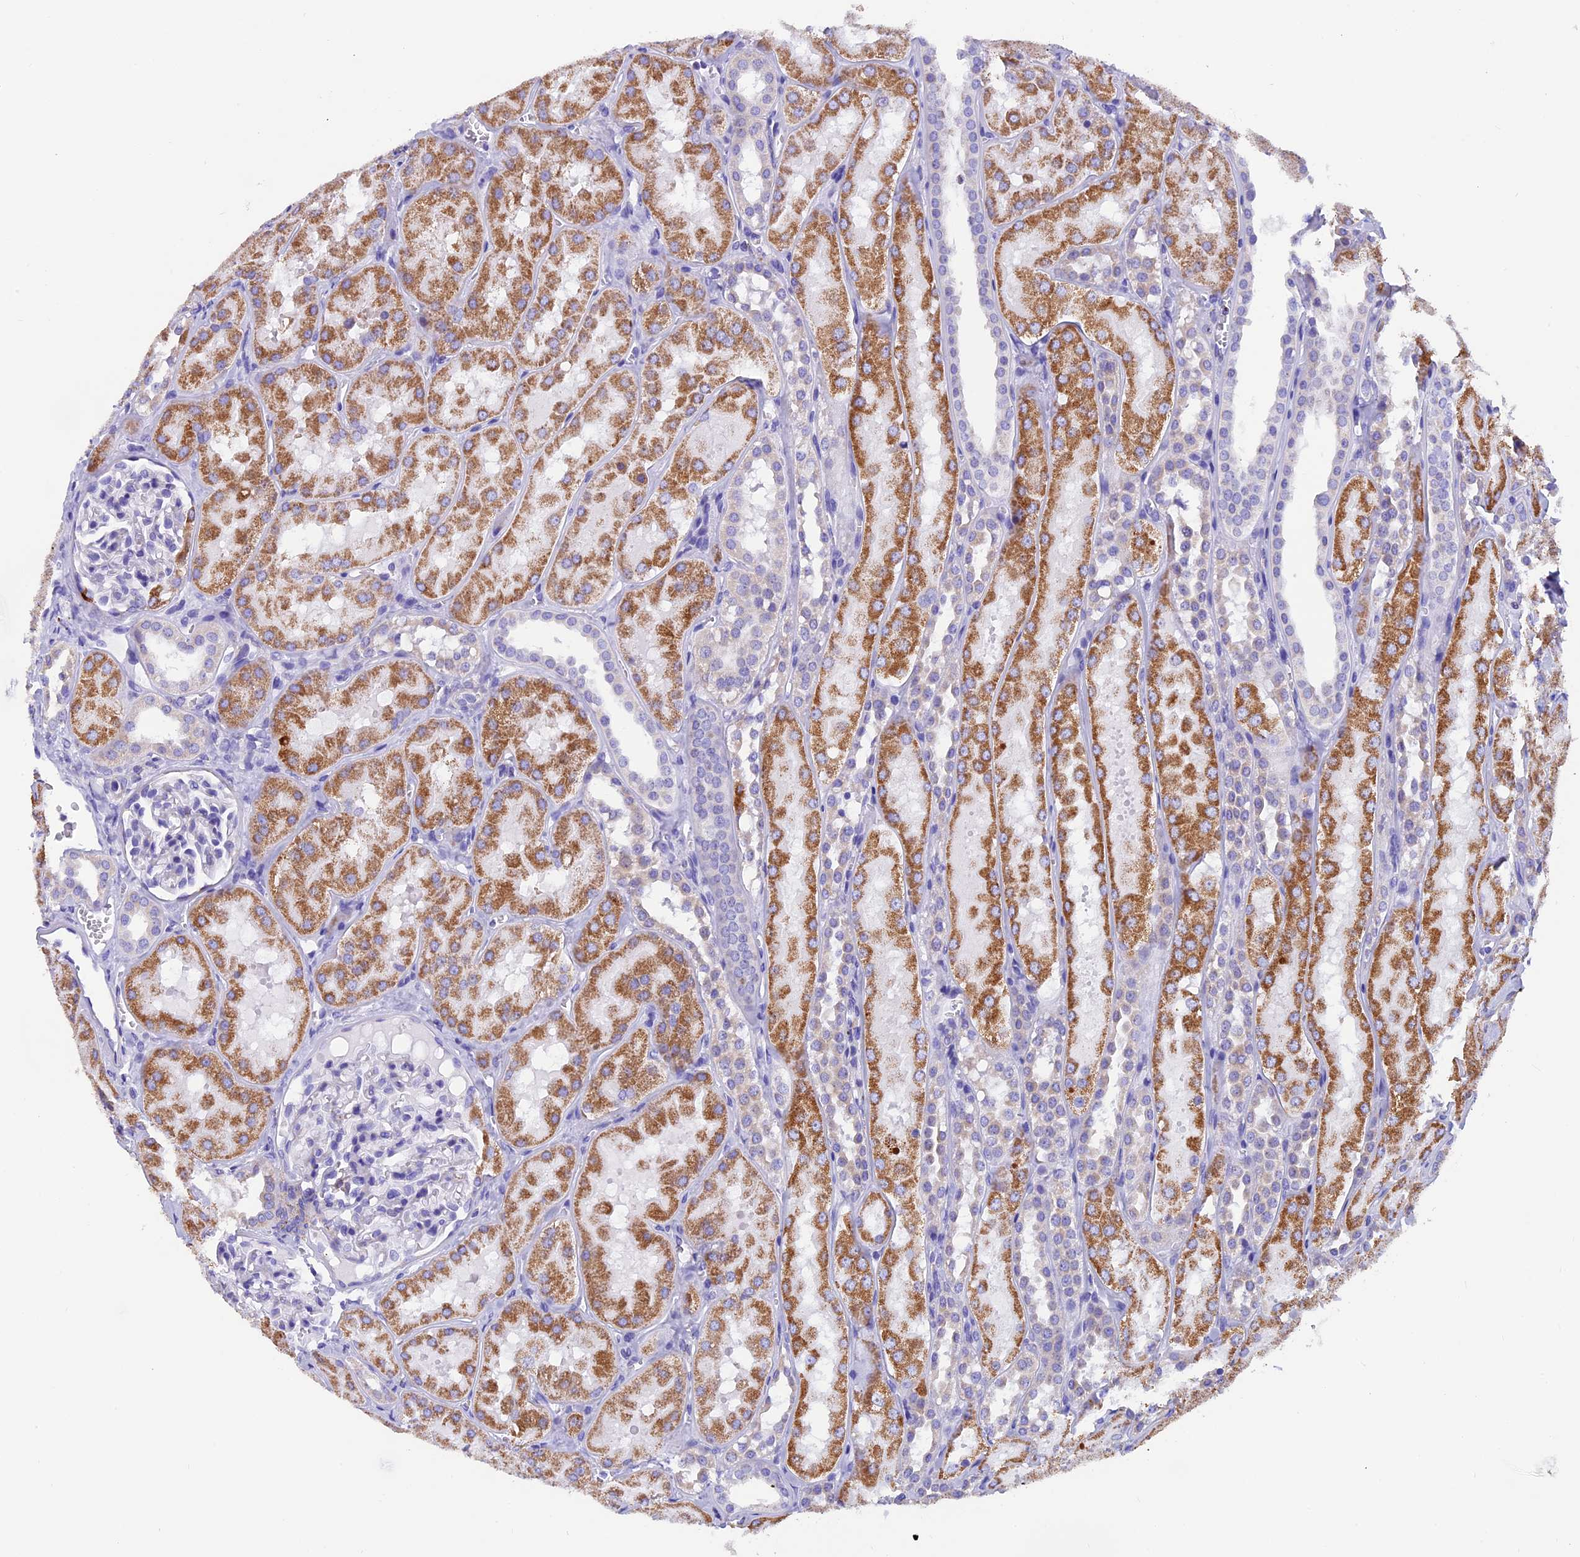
{"staining": {"intensity": "negative", "quantity": "none", "location": "none"}, "tissue": "kidney", "cell_type": "Cells in glomeruli", "image_type": "normal", "snomed": [{"axis": "morphology", "description": "Normal tissue, NOS"}, {"axis": "topography", "description": "Kidney"}, {"axis": "topography", "description": "Urinary bladder"}], "caption": "Cells in glomeruli are negative for brown protein staining in unremarkable kidney.", "gene": "SLC8B1", "patient": {"sex": "male", "age": 16}}